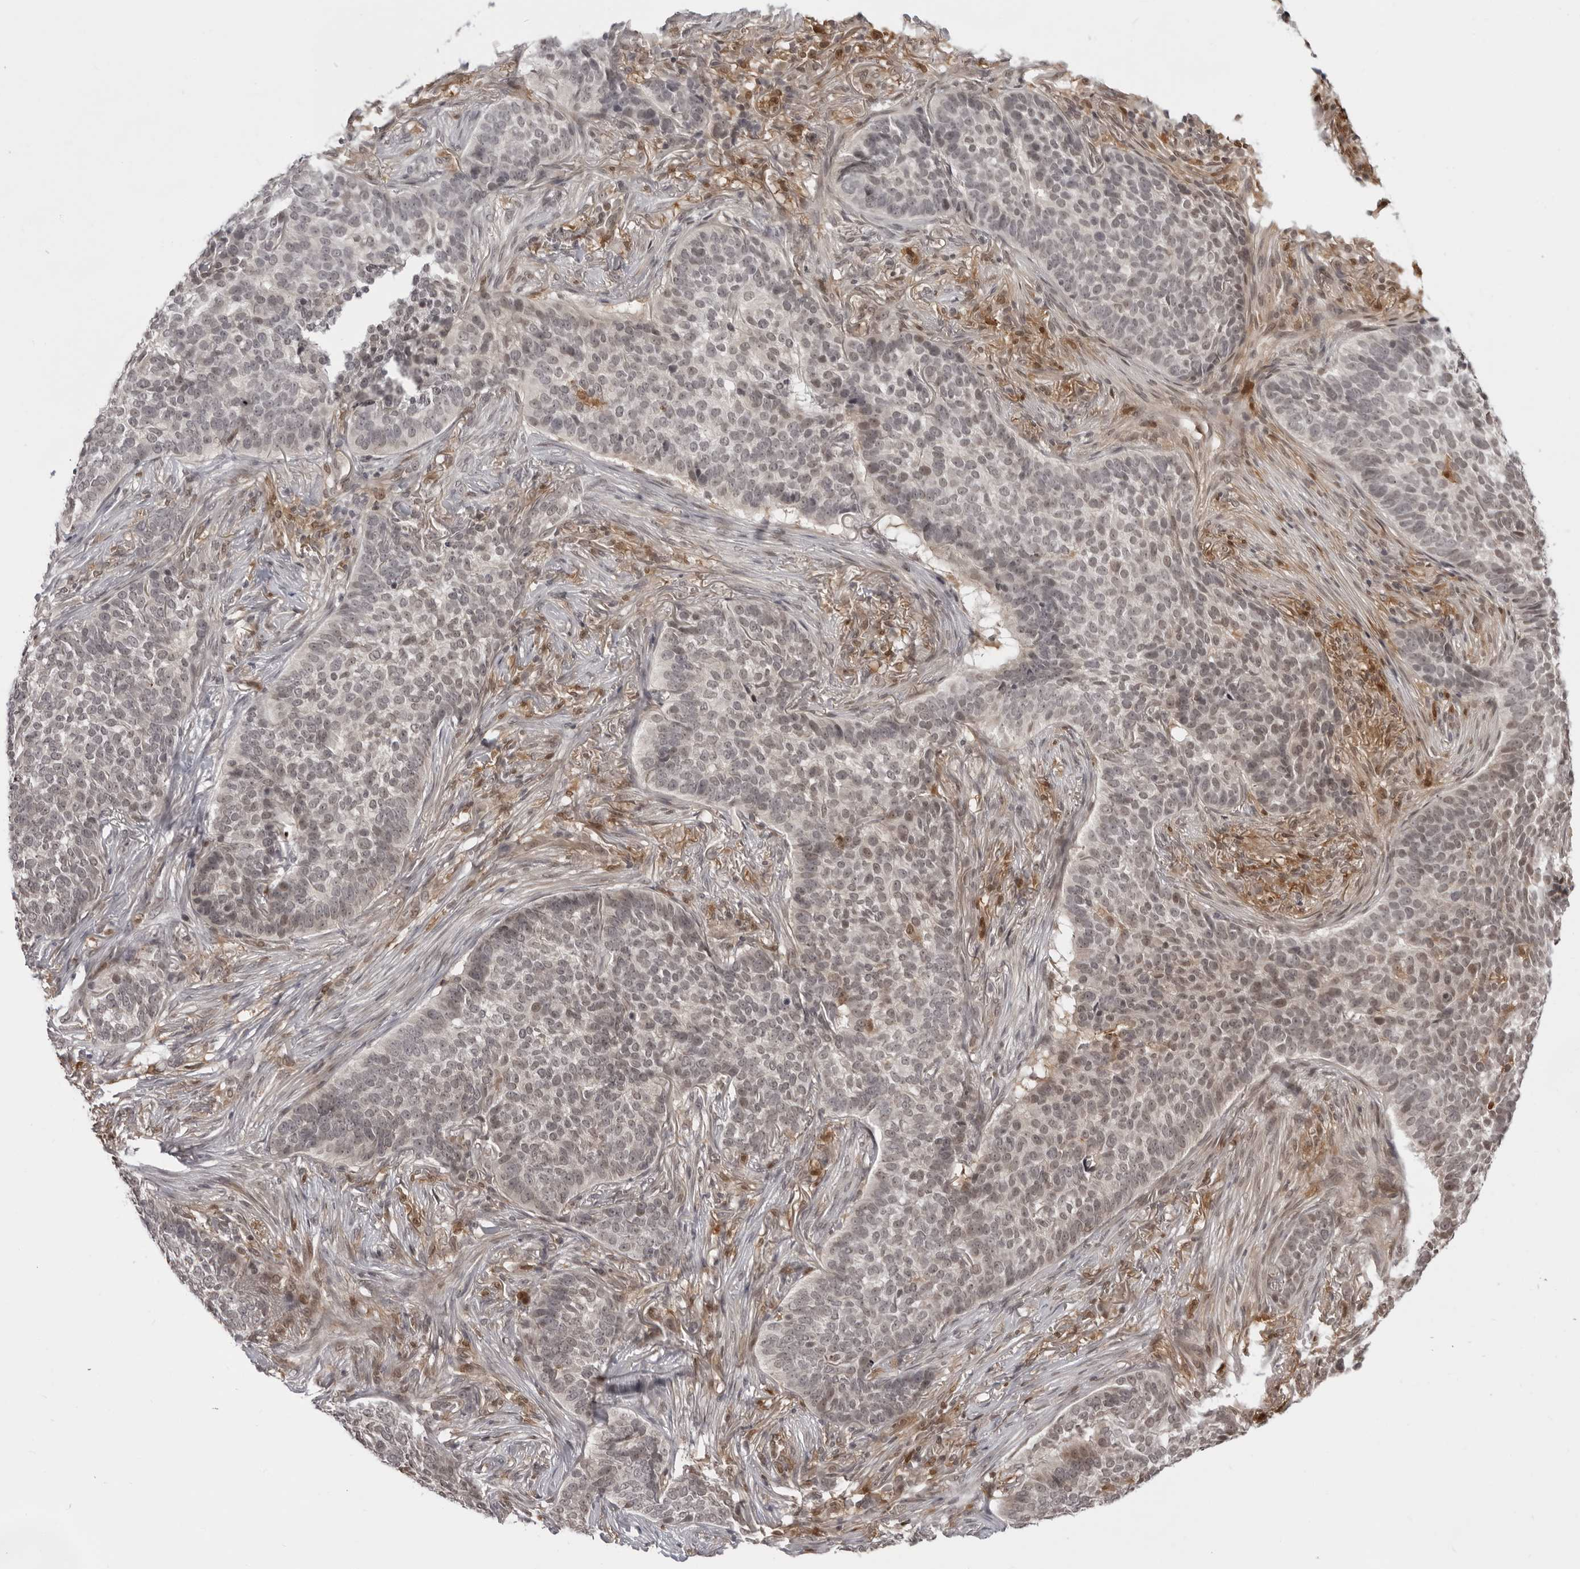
{"staining": {"intensity": "weak", "quantity": "25%-75%", "location": "nuclear"}, "tissue": "skin cancer", "cell_type": "Tumor cells", "image_type": "cancer", "snomed": [{"axis": "morphology", "description": "Basal cell carcinoma"}, {"axis": "topography", "description": "Skin"}], "caption": "Human skin basal cell carcinoma stained with a protein marker exhibits weak staining in tumor cells.", "gene": "SRGAP2", "patient": {"sex": "male", "age": 85}}